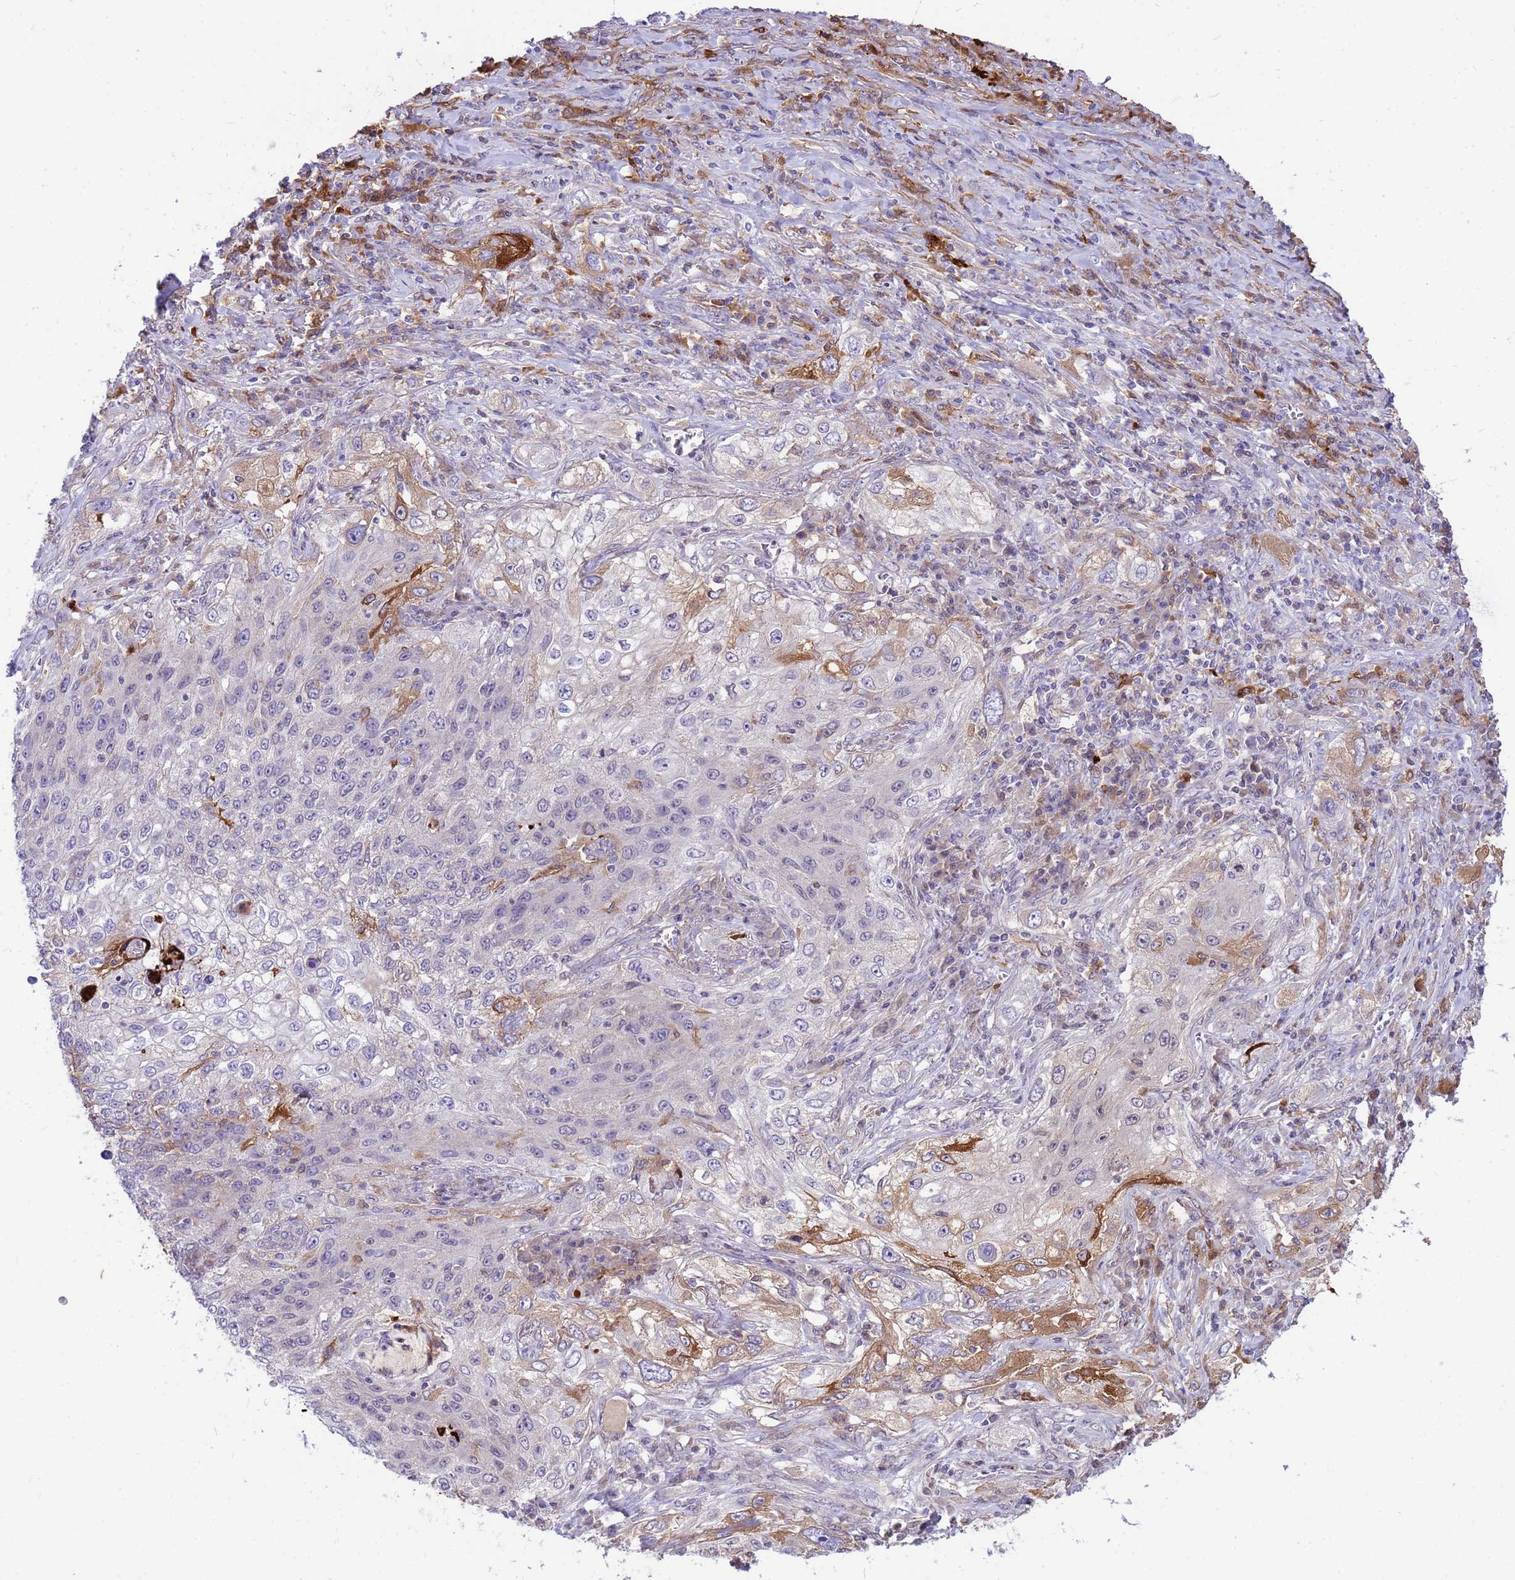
{"staining": {"intensity": "moderate", "quantity": "<25%", "location": "cytoplasmic/membranous"}, "tissue": "lung cancer", "cell_type": "Tumor cells", "image_type": "cancer", "snomed": [{"axis": "morphology", "description": "Squamous cell carcinoma, NOS"}, {"axis": "topography", "description": "Lung"}], "caption": "The micrograph displays immunohistochemical staining of lung cancer (squamous cell carcinoma). There is moderate cytoplasmic/membranous staining is appreciated in about <25% of tumor cells.", "gene": "ORM1", "patient": {"sex": "female", "age": 69}}